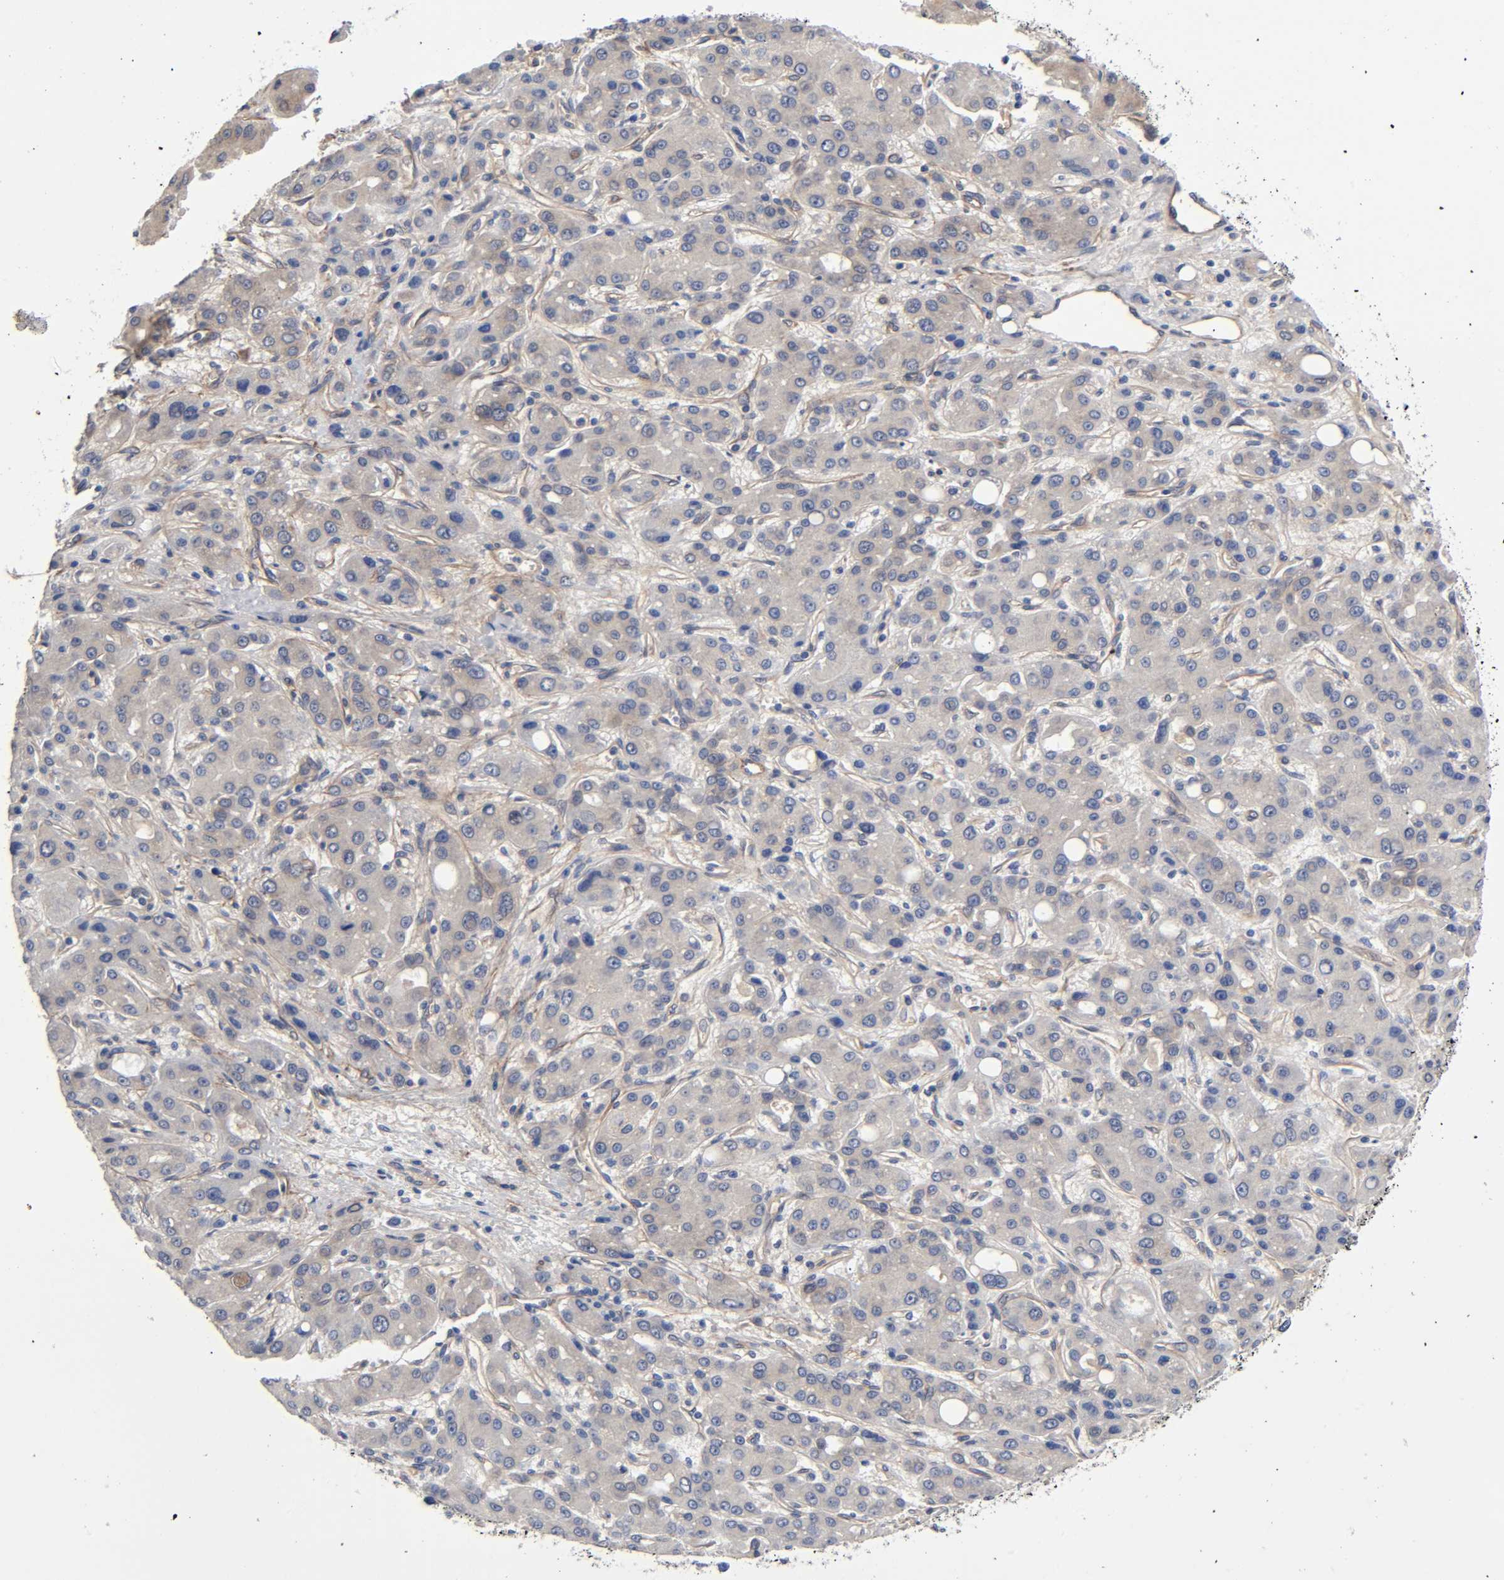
{"staining": {"intensity": "negative", "quantity": "none", "location": "none"}, "tissue": "liver cancer", "cell_type": "Tumor cells", "image_type": "cancer", "snomed": [{"axis": "morphology", "description": "Carcinoma, Hepatocellular, NOS"}, {"axis": "topography", "description": "Liver"}], "caption": "There is no significant positivity in tumor cells of hepatocellular carcinoma (liver).", "gene": "RAB13", "patient": {"sex": "male", "age": 55}}